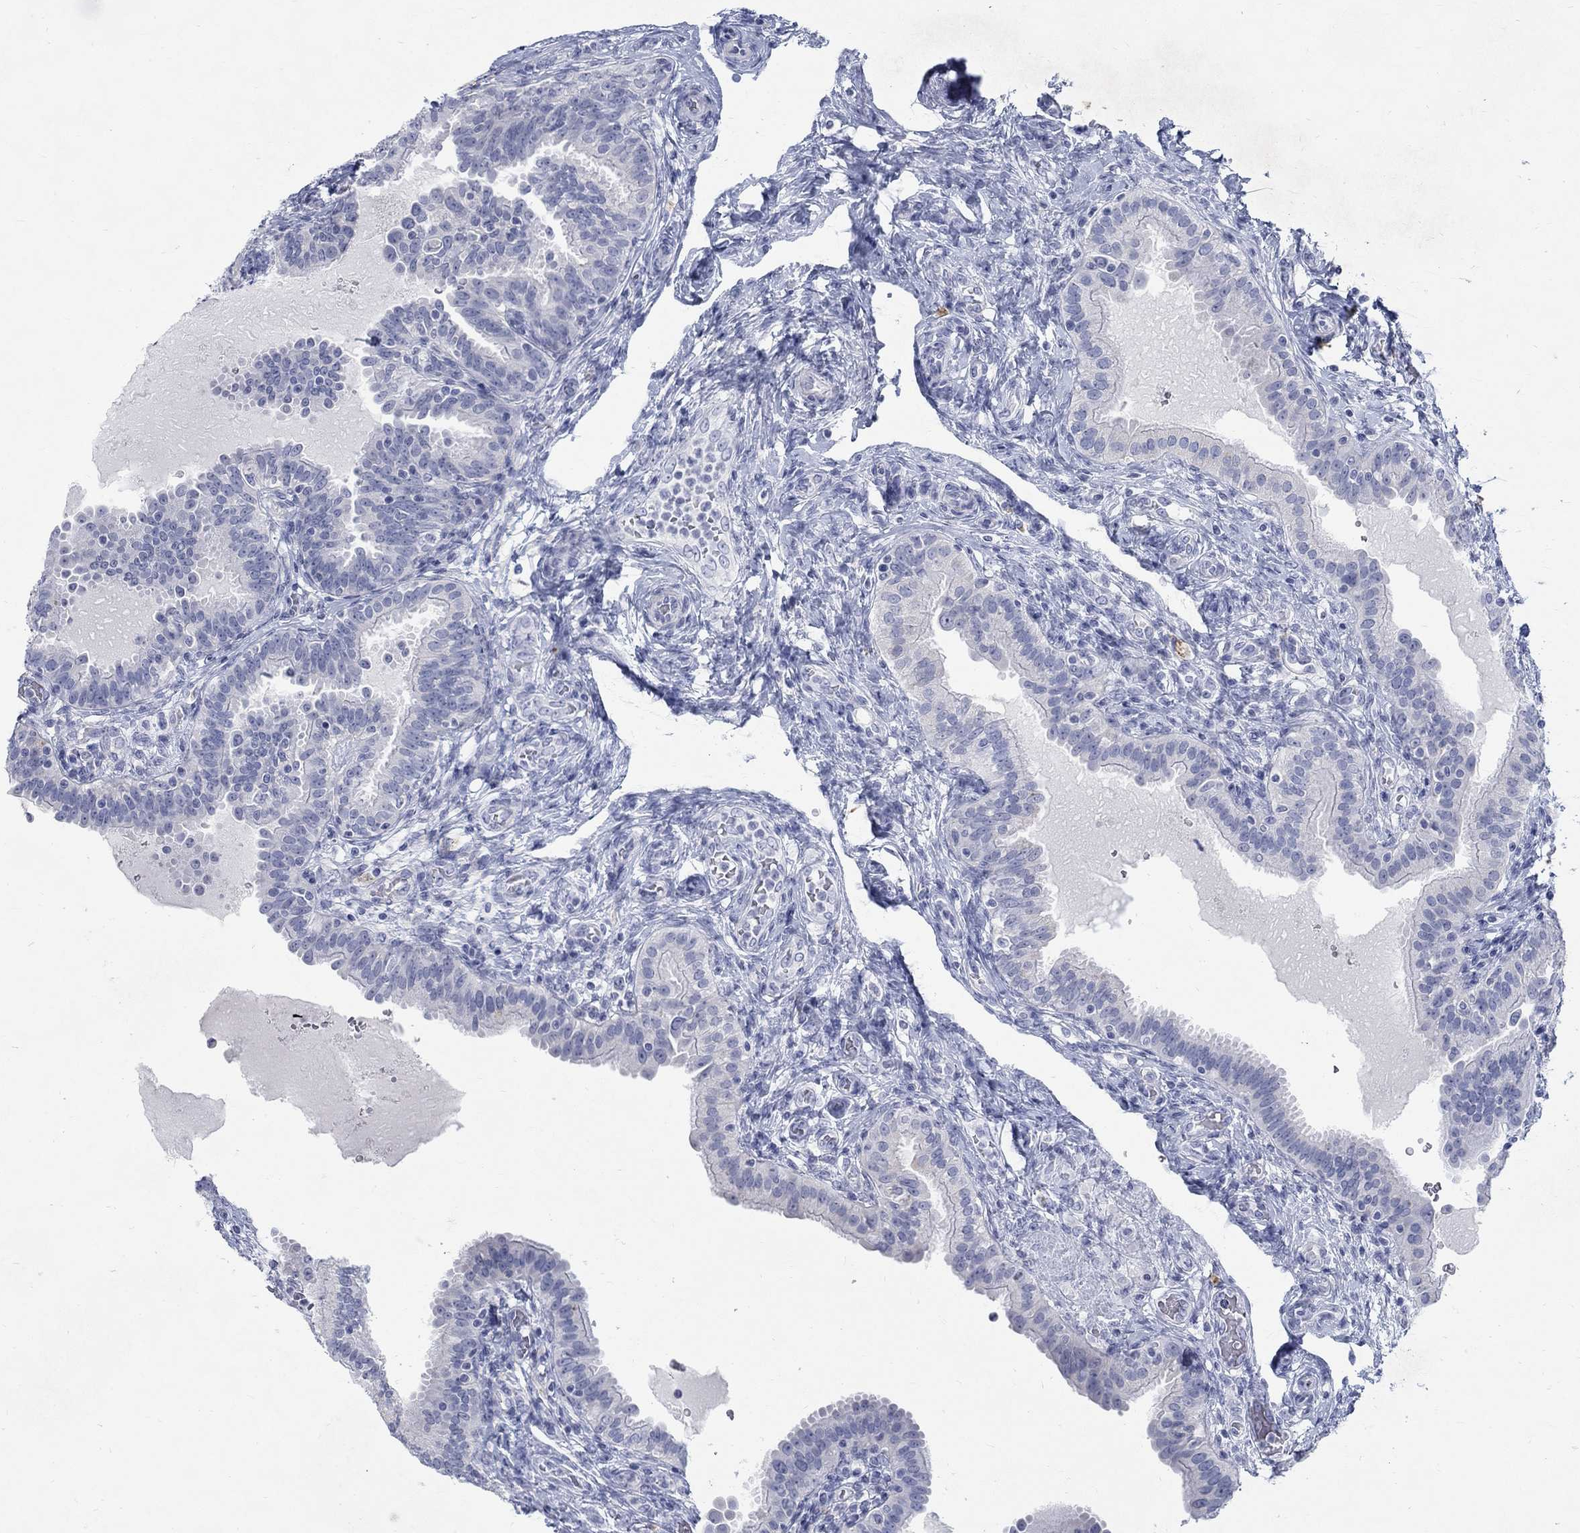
{"staining": {"intensity": "negative", "quantity": "none", "location": "none"}, "tissue": "fallopian tube", "cell_type": "Glandular cells", "image_type": "normal", "snomed": [{"axis": "morphology", "description": "Normal tissue, NOS"}, {"axis": "topography", "description": "Fallopian tube"}, {"axis": "topography", "description": "Ovary"}], "caption": "DAB immunohistochemical staining of benign human fallopian tube reveals no significant expression in glandular cells. The staining was performed using DAB (3,3'-diaminobenzidine) to visualize the protein expression in brown, while the nuclei were stained in blue with hematoxylin (Magnification: 20x).", "gene": "RFTN2", "patient": {"sex": "female", "age": 41}}